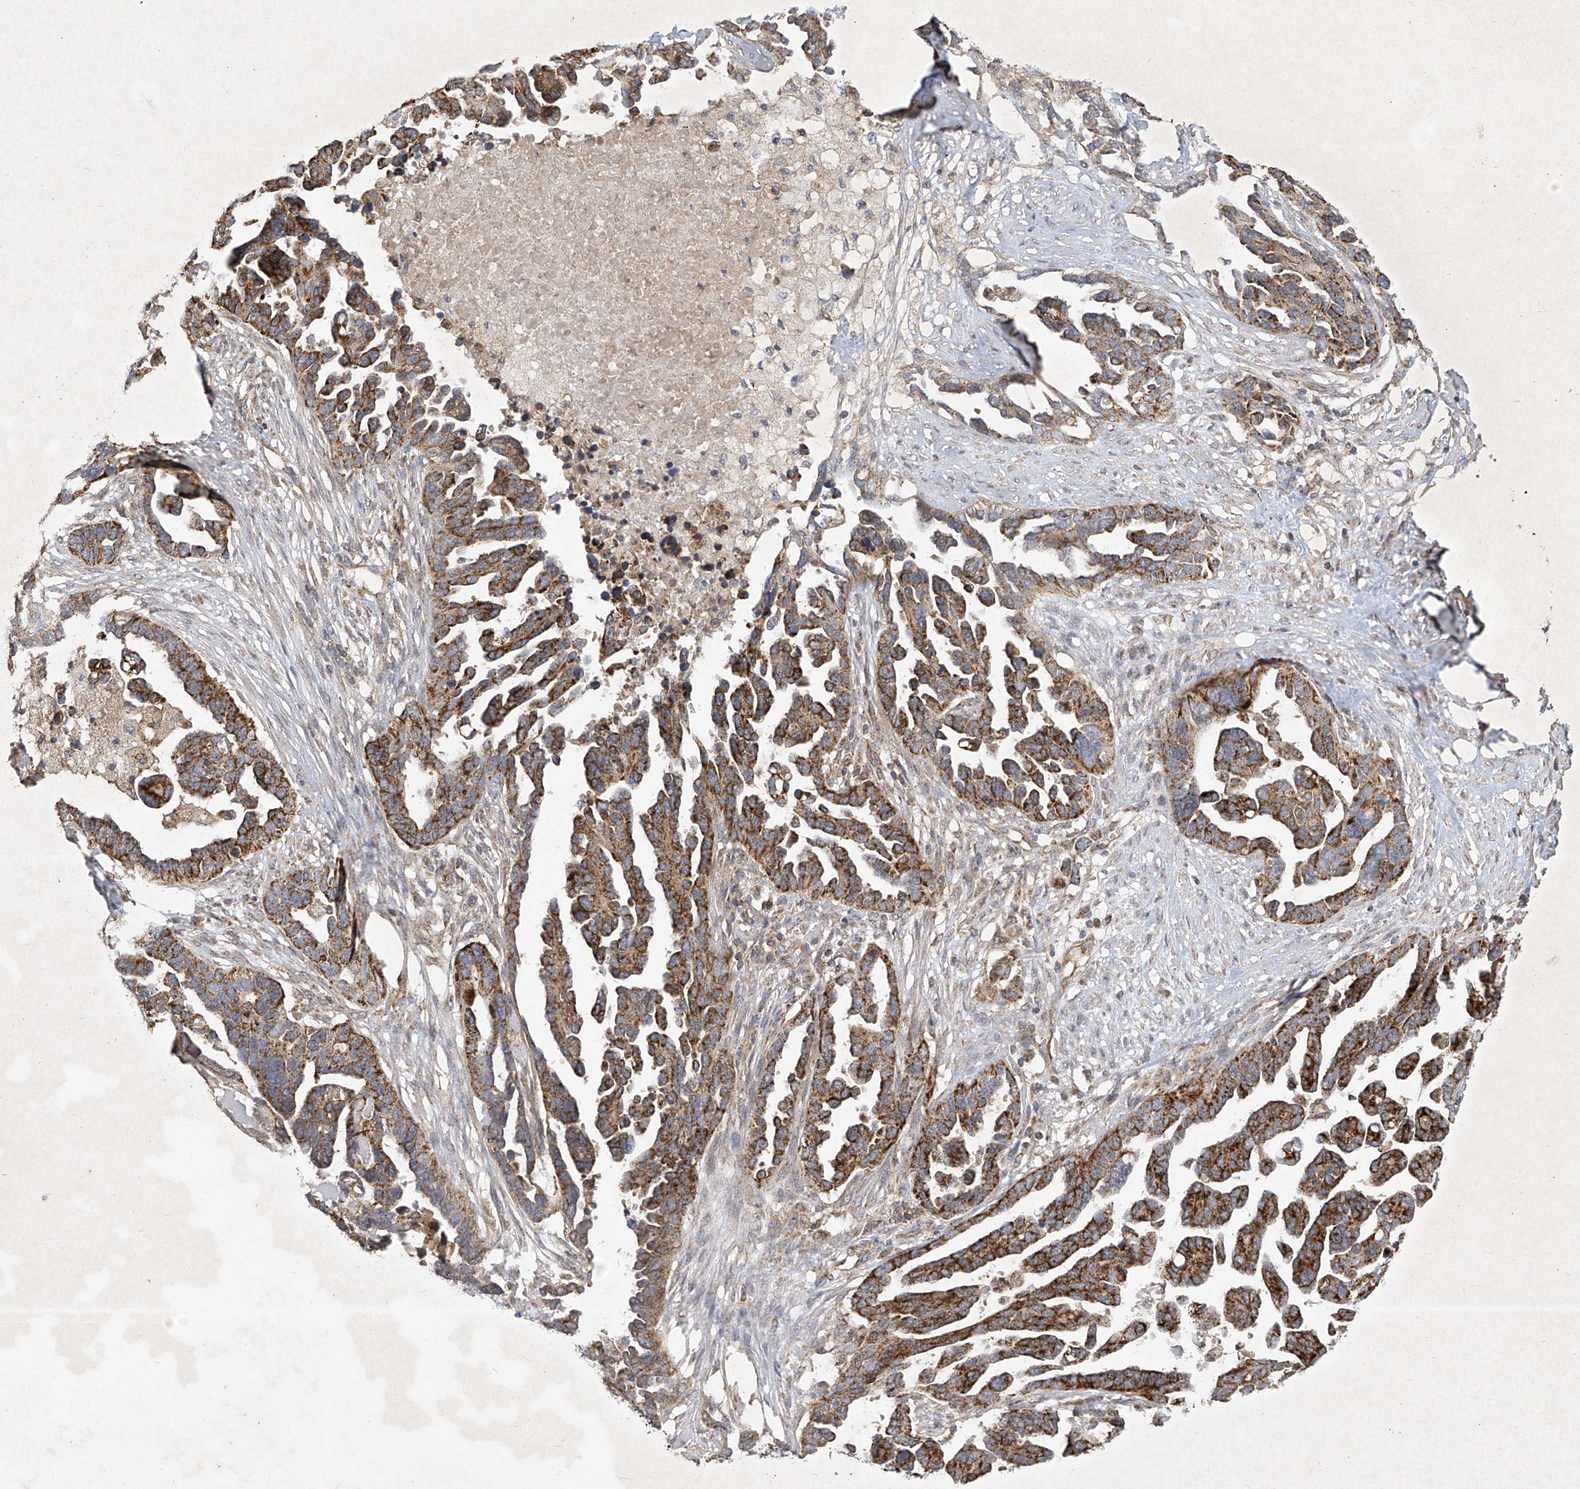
{"staining": {"intensity": "strong", "quantity": ">75%", "location": "cytoplasmic/membranous"}, "tissue": "ovarian cancer", "cell_type": "Tumor cells", "image_type": "cancer", "snomed": [{"axis": "morphology", "description": "Cystadenocarcinoma, serous, NOS"}, {"axis": "topography", "description": "Ovary"}], "caption": "This is an image of immunohistochemistry staining of ovarian cancer, which shows strong positivity in the cytoplasmic/membranous of tumor cells.", "gene": "UQCC1", "patient": {"sex": "female", "age": 54}}